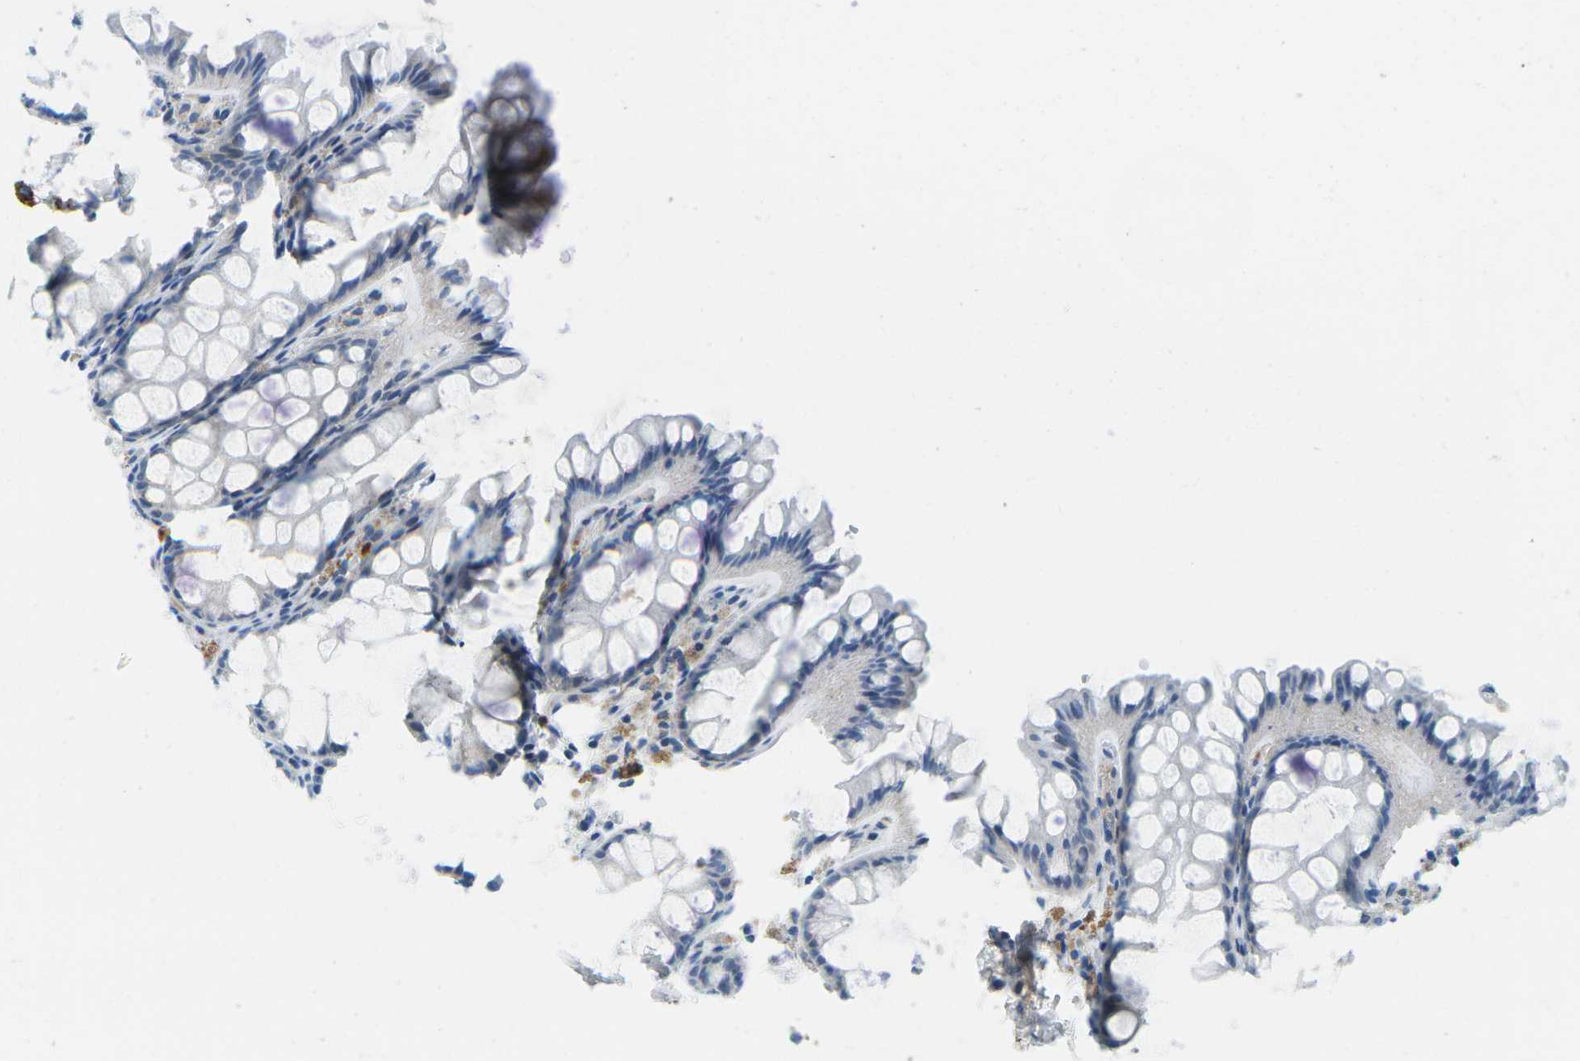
{"staining": {"intensity": "negative", "quantity": "none", "location": "none"}, "tissue": "colon", "cell_type": "Endothelial cells", "image_type": "normal", "snomed": [{"axis": "morphology", "description": "Normal tissue, NOS"}, {"axis": "topography", "description": "Colon"}], "caption": "This is an immunohistochemistry (IHC) histopathology image of normal colon. There is no expression in endothelial cells.", "gene": "CFB", "patient": {"sex": "female", "age": 55}}